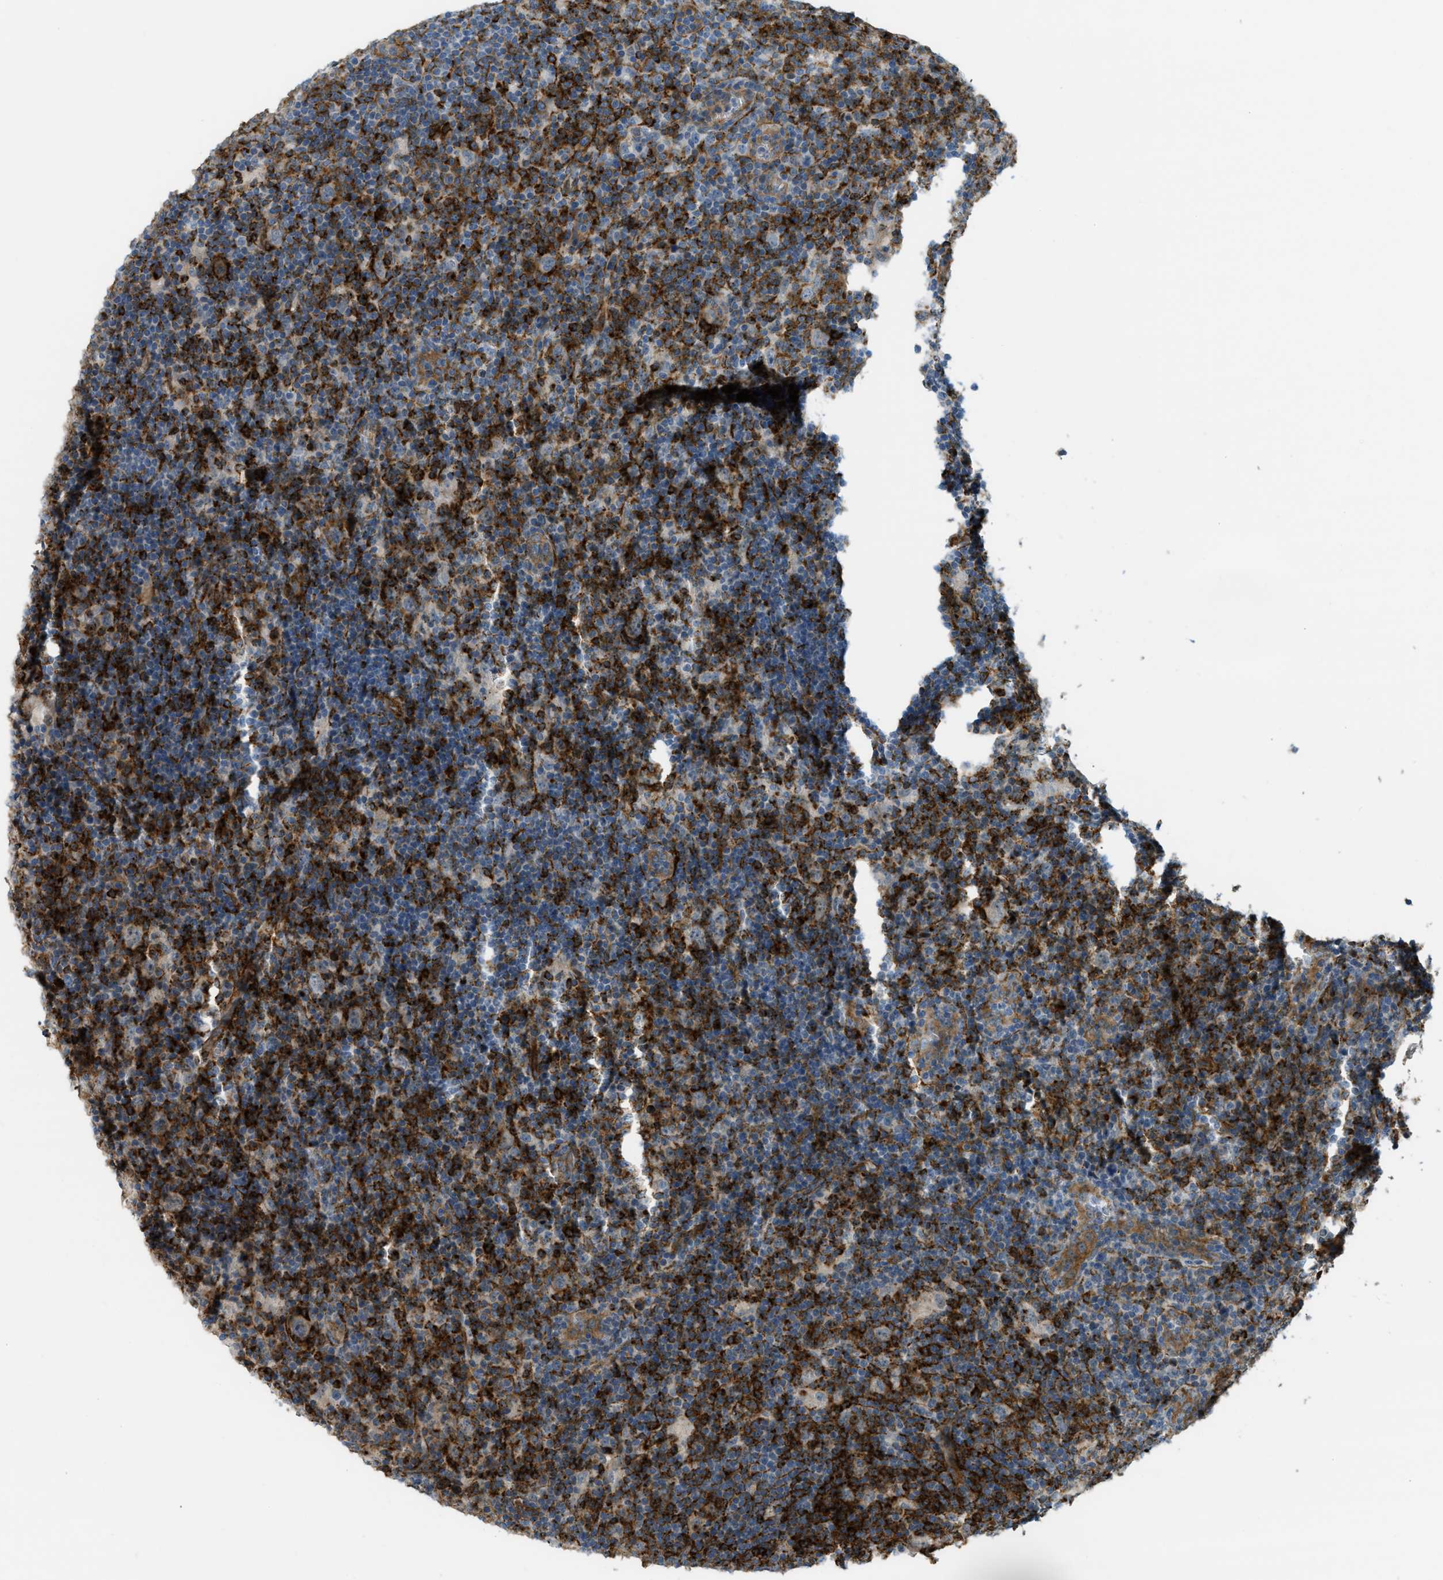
{"staining": {"intensity": "moderate", "quantity": "25%-75%", "location": "cytoplasmic/membranous"}, "tissue": "lymphoma", "cell_type": "Tumor cells", "image_type": "cancer", "snomed": [{"axis": "morphology", "description": "Hodgkin's disease, NOS"}, {"axis": "topography", "description": "Lymph node"}], "caption": "This histopathology image reveals immunohistochemistry (IHC) staining of Hodgkin's disease, with medium moderate cytoplasmic/membranous staining in approximately 25%-75% of tumor cells.", "gene": "KIAA1671", "patient": {"sex": "female", "age": 57}}